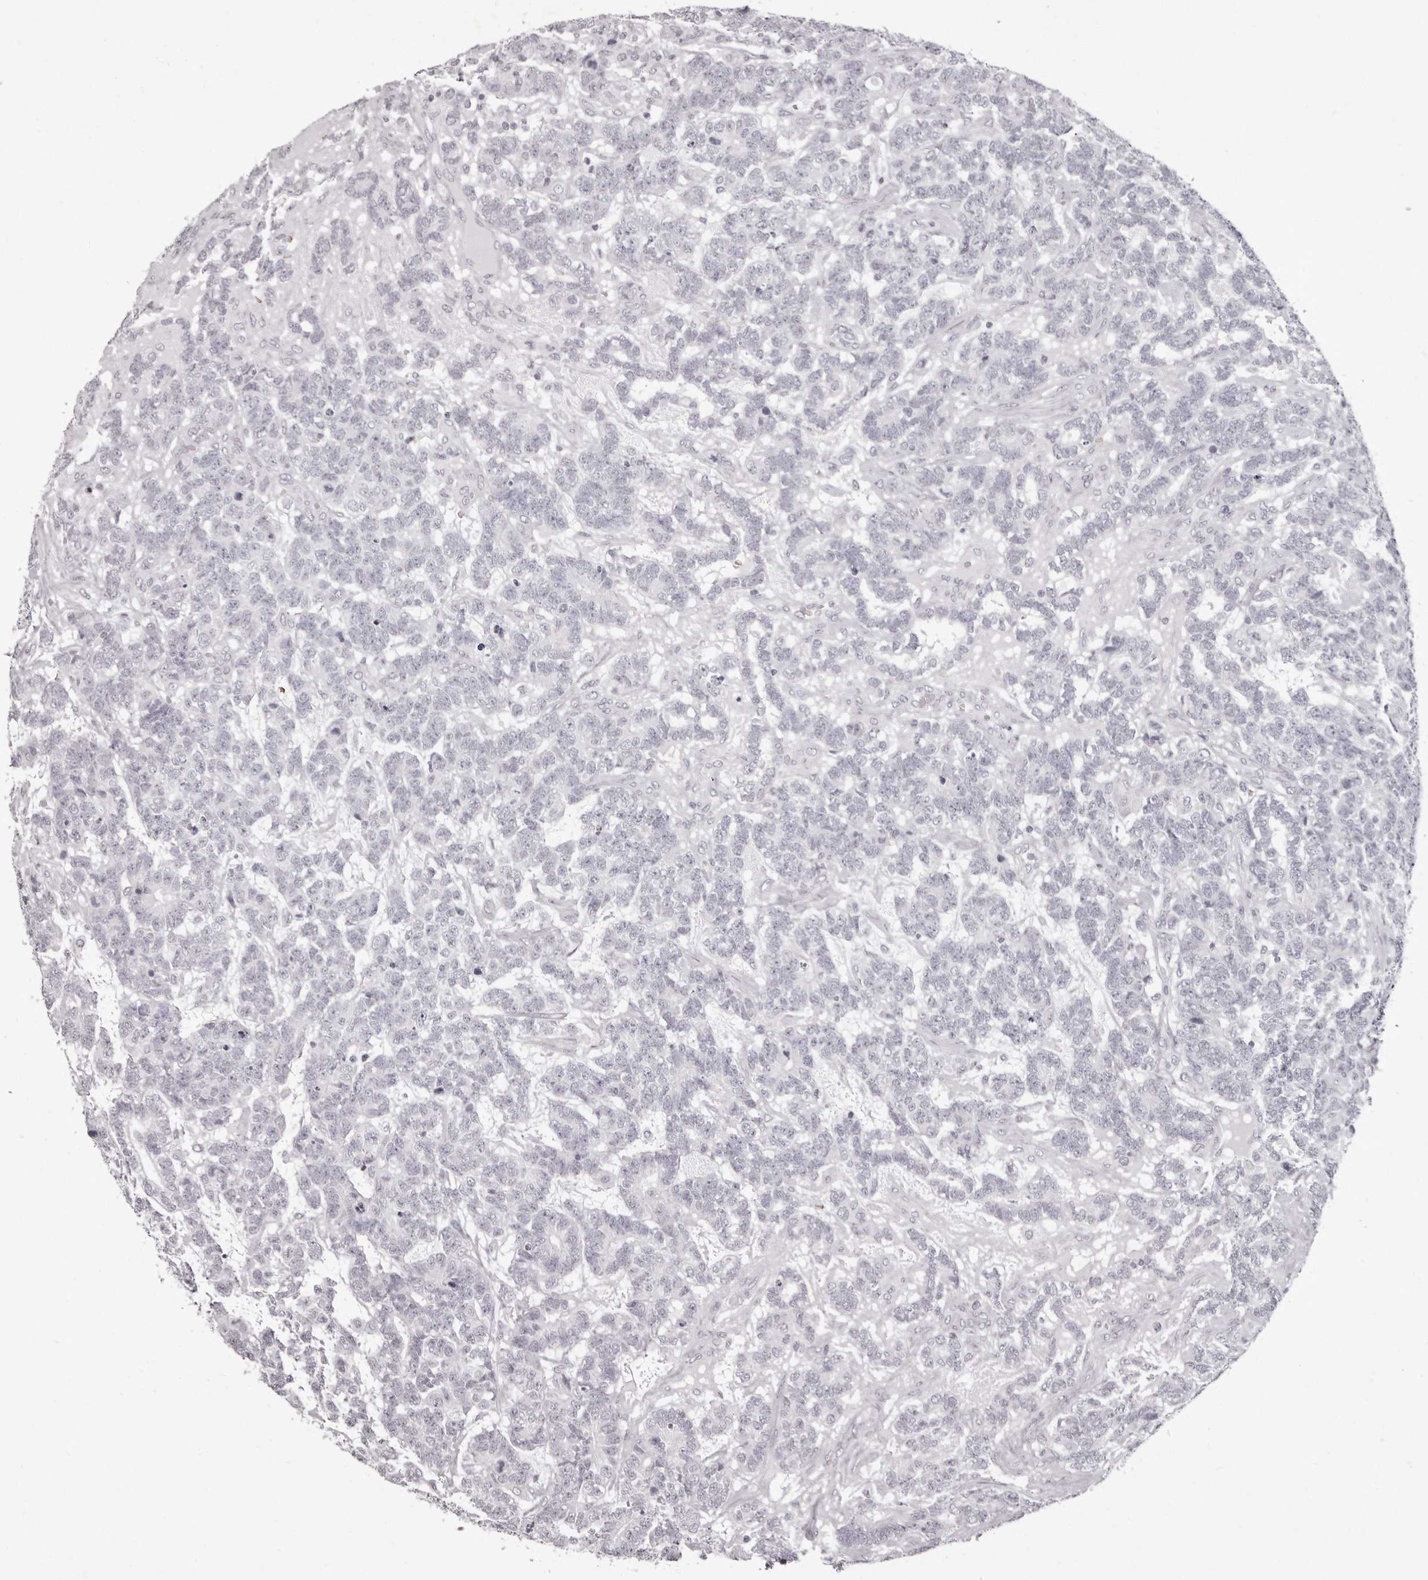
{"staining": {"intensity": "negative", "quantity": "none", "location": "none"}, "tissue": "testis cancer", "cell_type": "Tumor cells", "image_type": "cancer", "snomed": [{"axis": "morphology", "description": "Carcinoma, Embryonal, NOS"}, {"axis": "topography", "description": "Testis"}], "caption": "Human embryonal carcinoma (testis) stained for a protein using immunohistochemistry (IHC) exhibits no staining in tumor cells.", "gene": "C8orf74", "patient": {"sex": "male", "age": 26}}